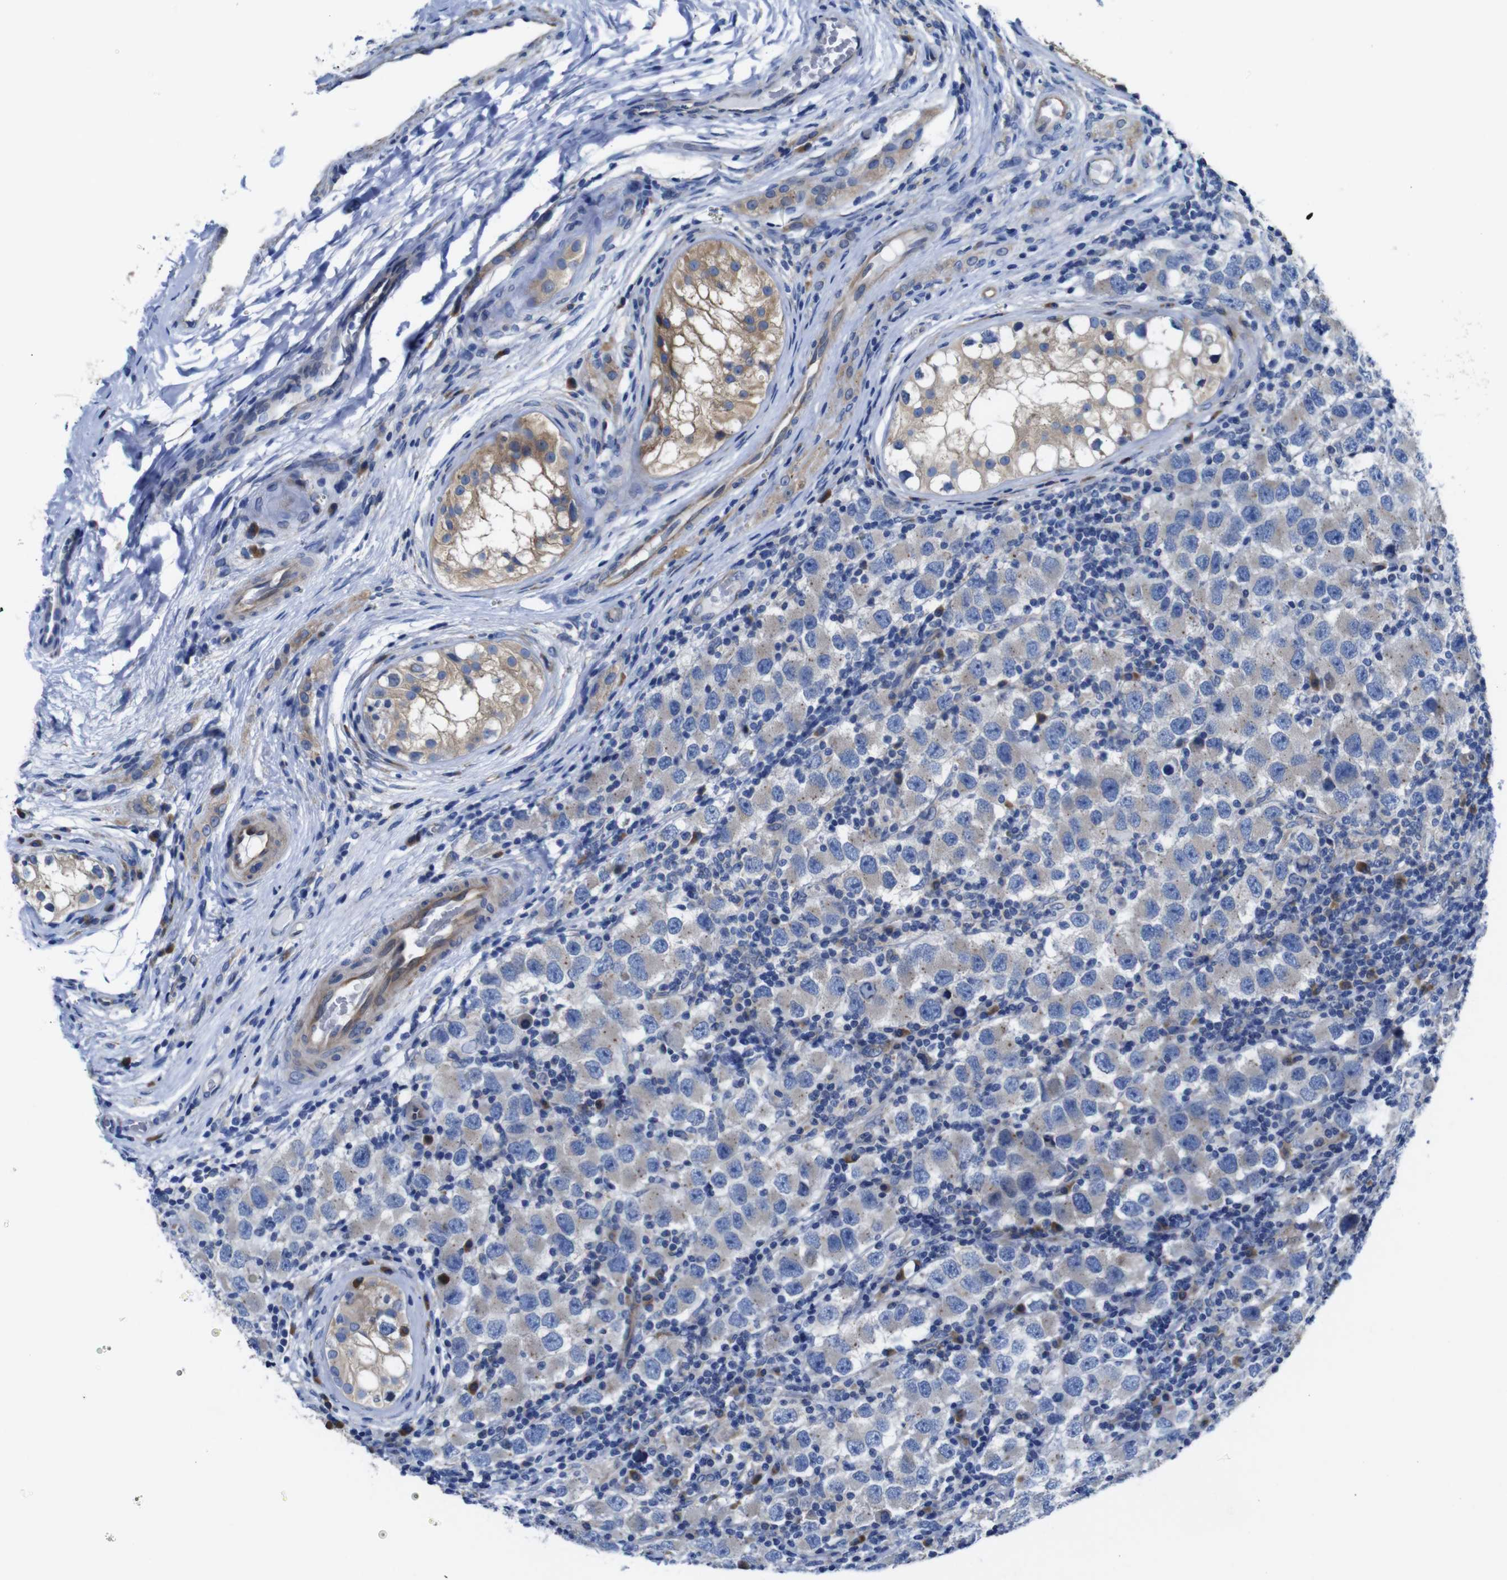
{"staining": {"intensity": "weak", "quantity": "25%-75%", "location": "cytoplasmic/membranous"}, "tissue": "testis cancer", "cell_type": "Tumor cells", "image_type": "cancer", "snomed": [{"axis": "morphology", "description": "Carcinoma, Embryonal, NOS"}, {"axis": "topography", "description": "Testis"}], "caption": "Immunohistochemistry (IHC) of human testis embryonal carcinoma reveals low levels of weak cytoplasmic/membranous positivity in approximately 25%-75% of tumor cells.", "gene": "DDRGK1", "patient": {"sex": "male", "age": 21}}